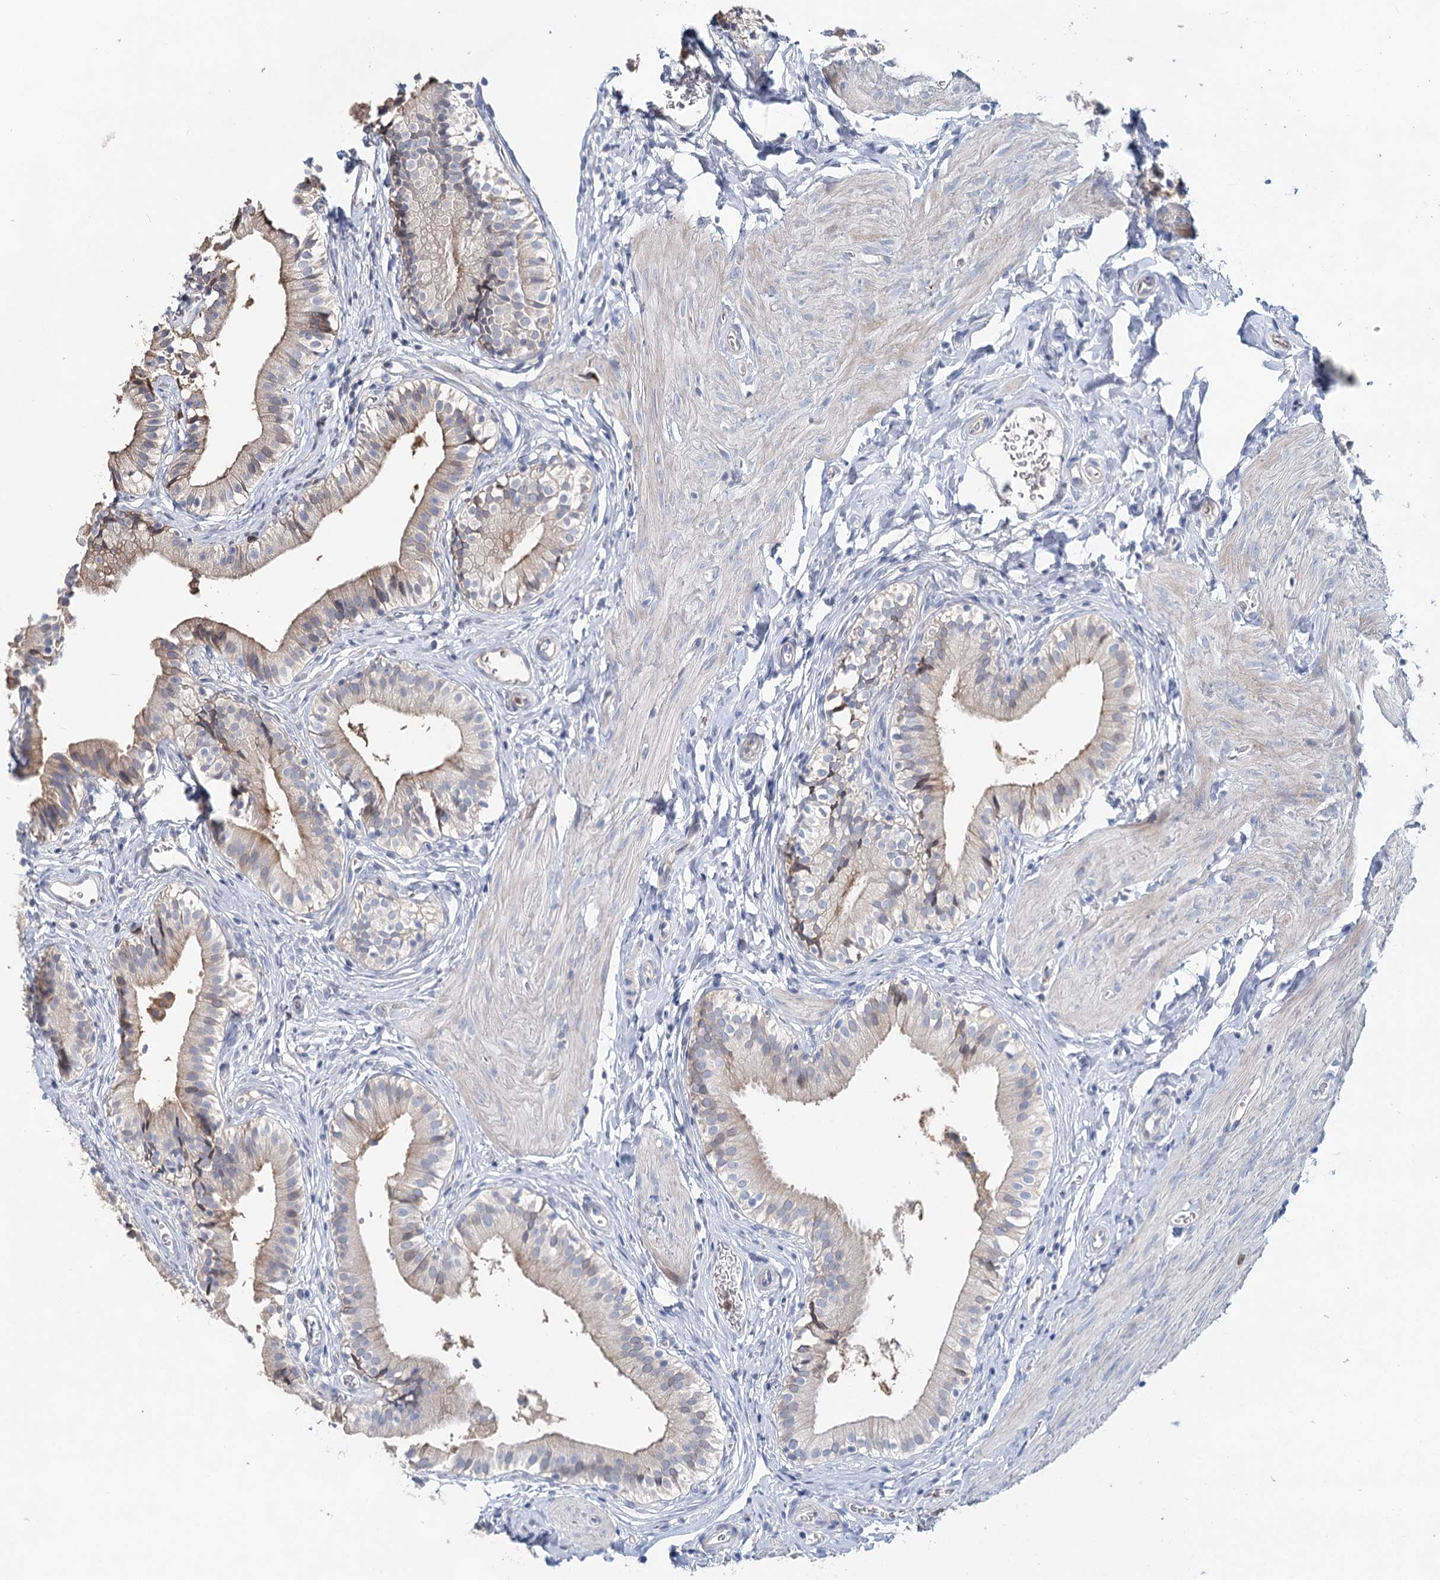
{"staining": {"intensity": "weak", "quantity": "<25%", "location": "cytoplasmic/membranous"}, "tissue": "gallbladder", "cell_type": "Glandular cells", "image_type": "normal", "snomed": [{"axis": "morphology", "description": "Normal tissue, NOS"}, {"axis": "topography", "description": "Gallbladder"}], "caption": "Immunohistochemistry of benign gallbladder shows no expression in glandular cells. (DAB (3,3'-diaminobenzidine) immunohistochemistry (IHC) visualized using brightfield microscopy, high magnification).", "gene": "MYL6B", "patient": {"sex": "female", "age": 47}}